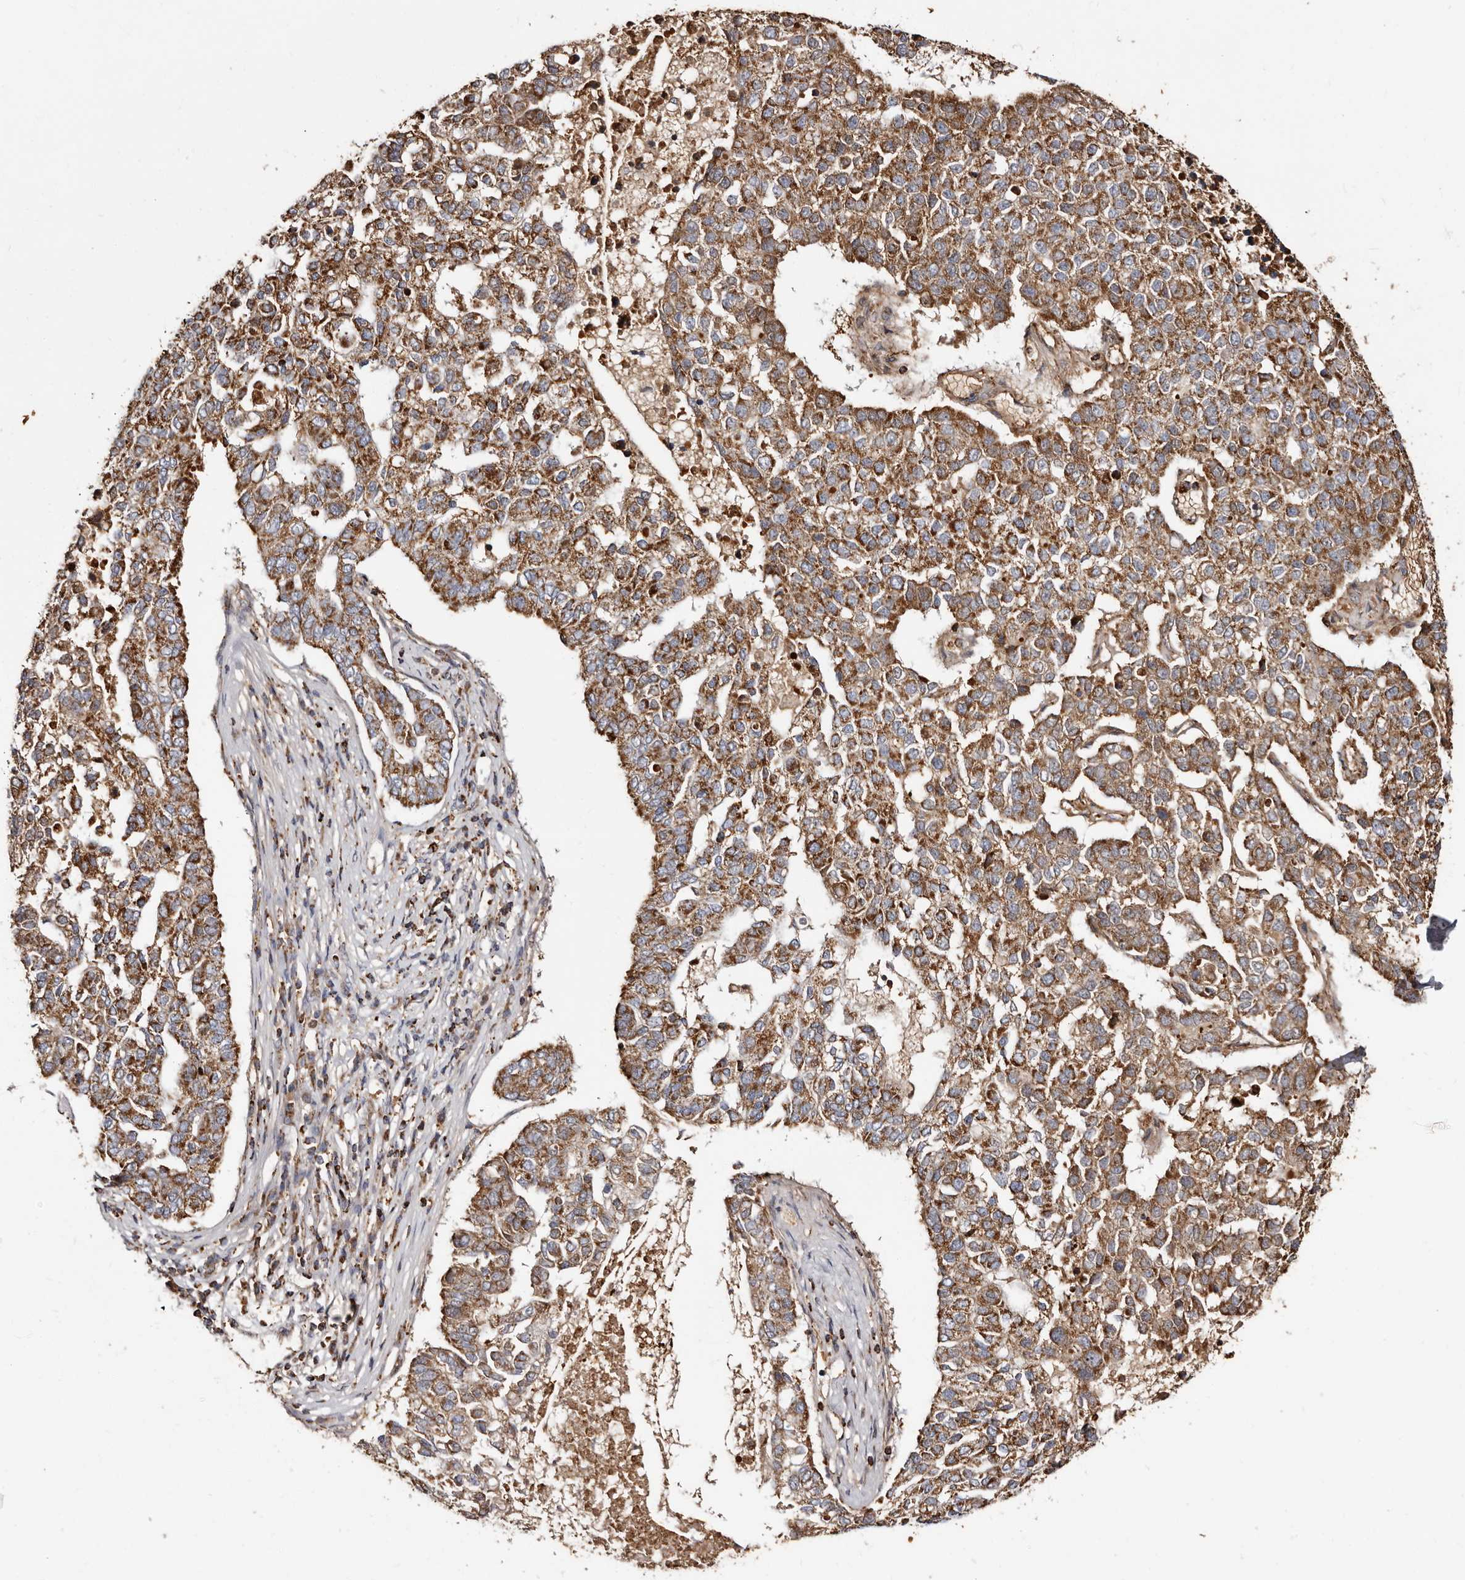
{"staining": {"intensity": "strong", "quantity": ">75%", "location": "cytoplasmic/membranous"}, "tissue": "pancreatic cancer", "cell_type": "Tumor cells", "image_type": "cancer", "snomed": [{"axis": "morphology", "description": "Adenocarcinoma, NOS"}, {"axis": "topography", "description": "Pancreas"}], "caption": "Immunohistochemical staining of pancreatic cancer (adenocarcinoma) demonstrates strong cytoplasmic/membranous protein staining in approximately >75% of tumor cells. (DAB (3,3'-diaminobenzidine) IHC with brightfield microscopy, high magnification).", "gene": "BAX", "patient": {"sex": "female", "age": 61}}